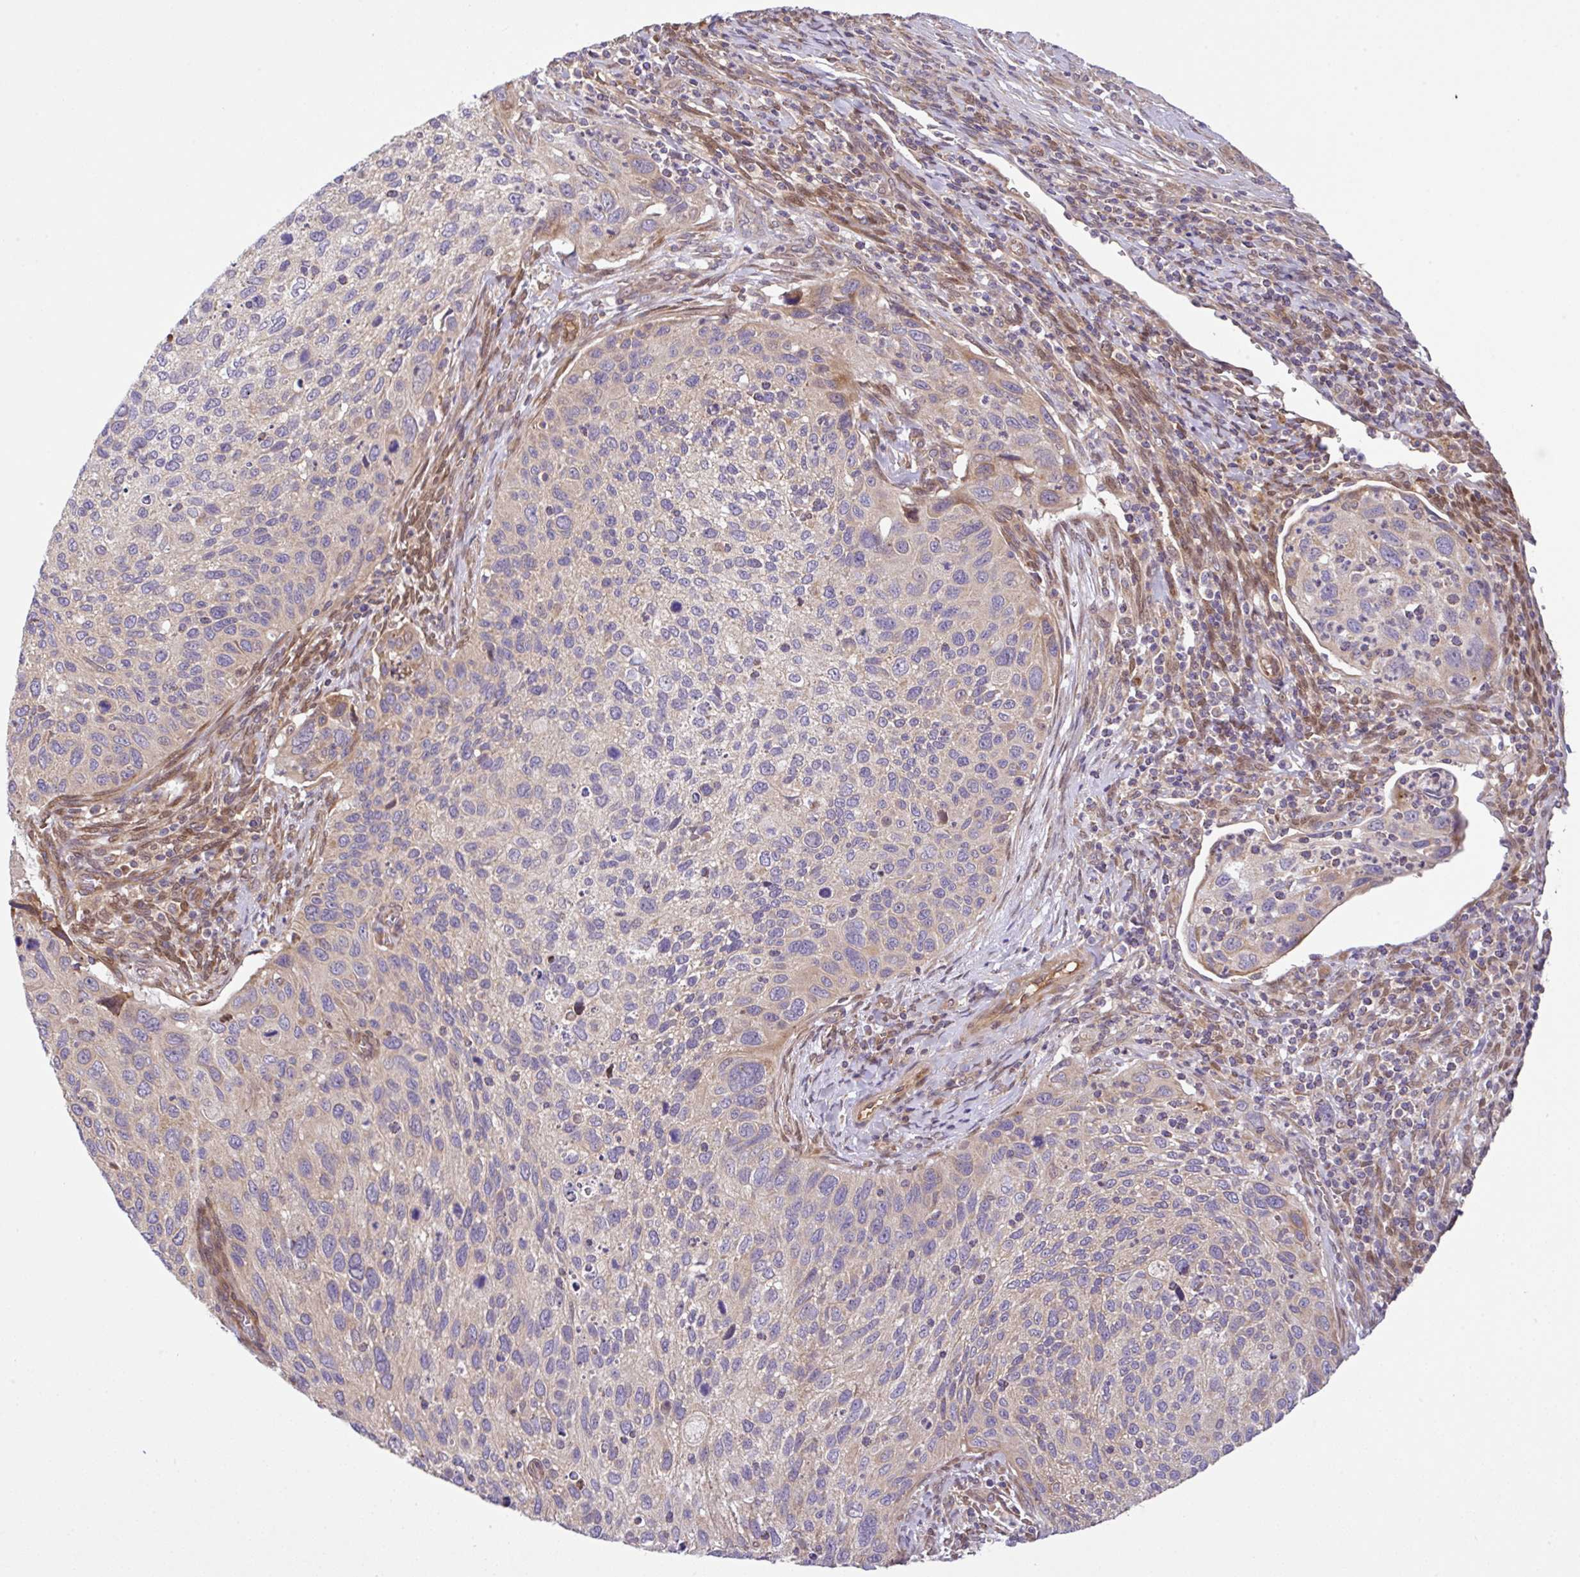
{"staining": {"intensity": "weak", "quantity": "<25%", "location": "cytoplasmic/membranous"}, "tissue": "cervical cancer", "cell_type": "Tumor cells", "image_type": "cancer", "snomed": [{"axis": "morphology", "description": "Squamous cell carcinoma, NOS"}, {"axis": "topography", "description": "Cervix"}], "caption": "Tumor cells show no significant protein positivity in cervical cancer.", "gene": "UBE4A", "patient": {"sex": "female", "age": 70}}